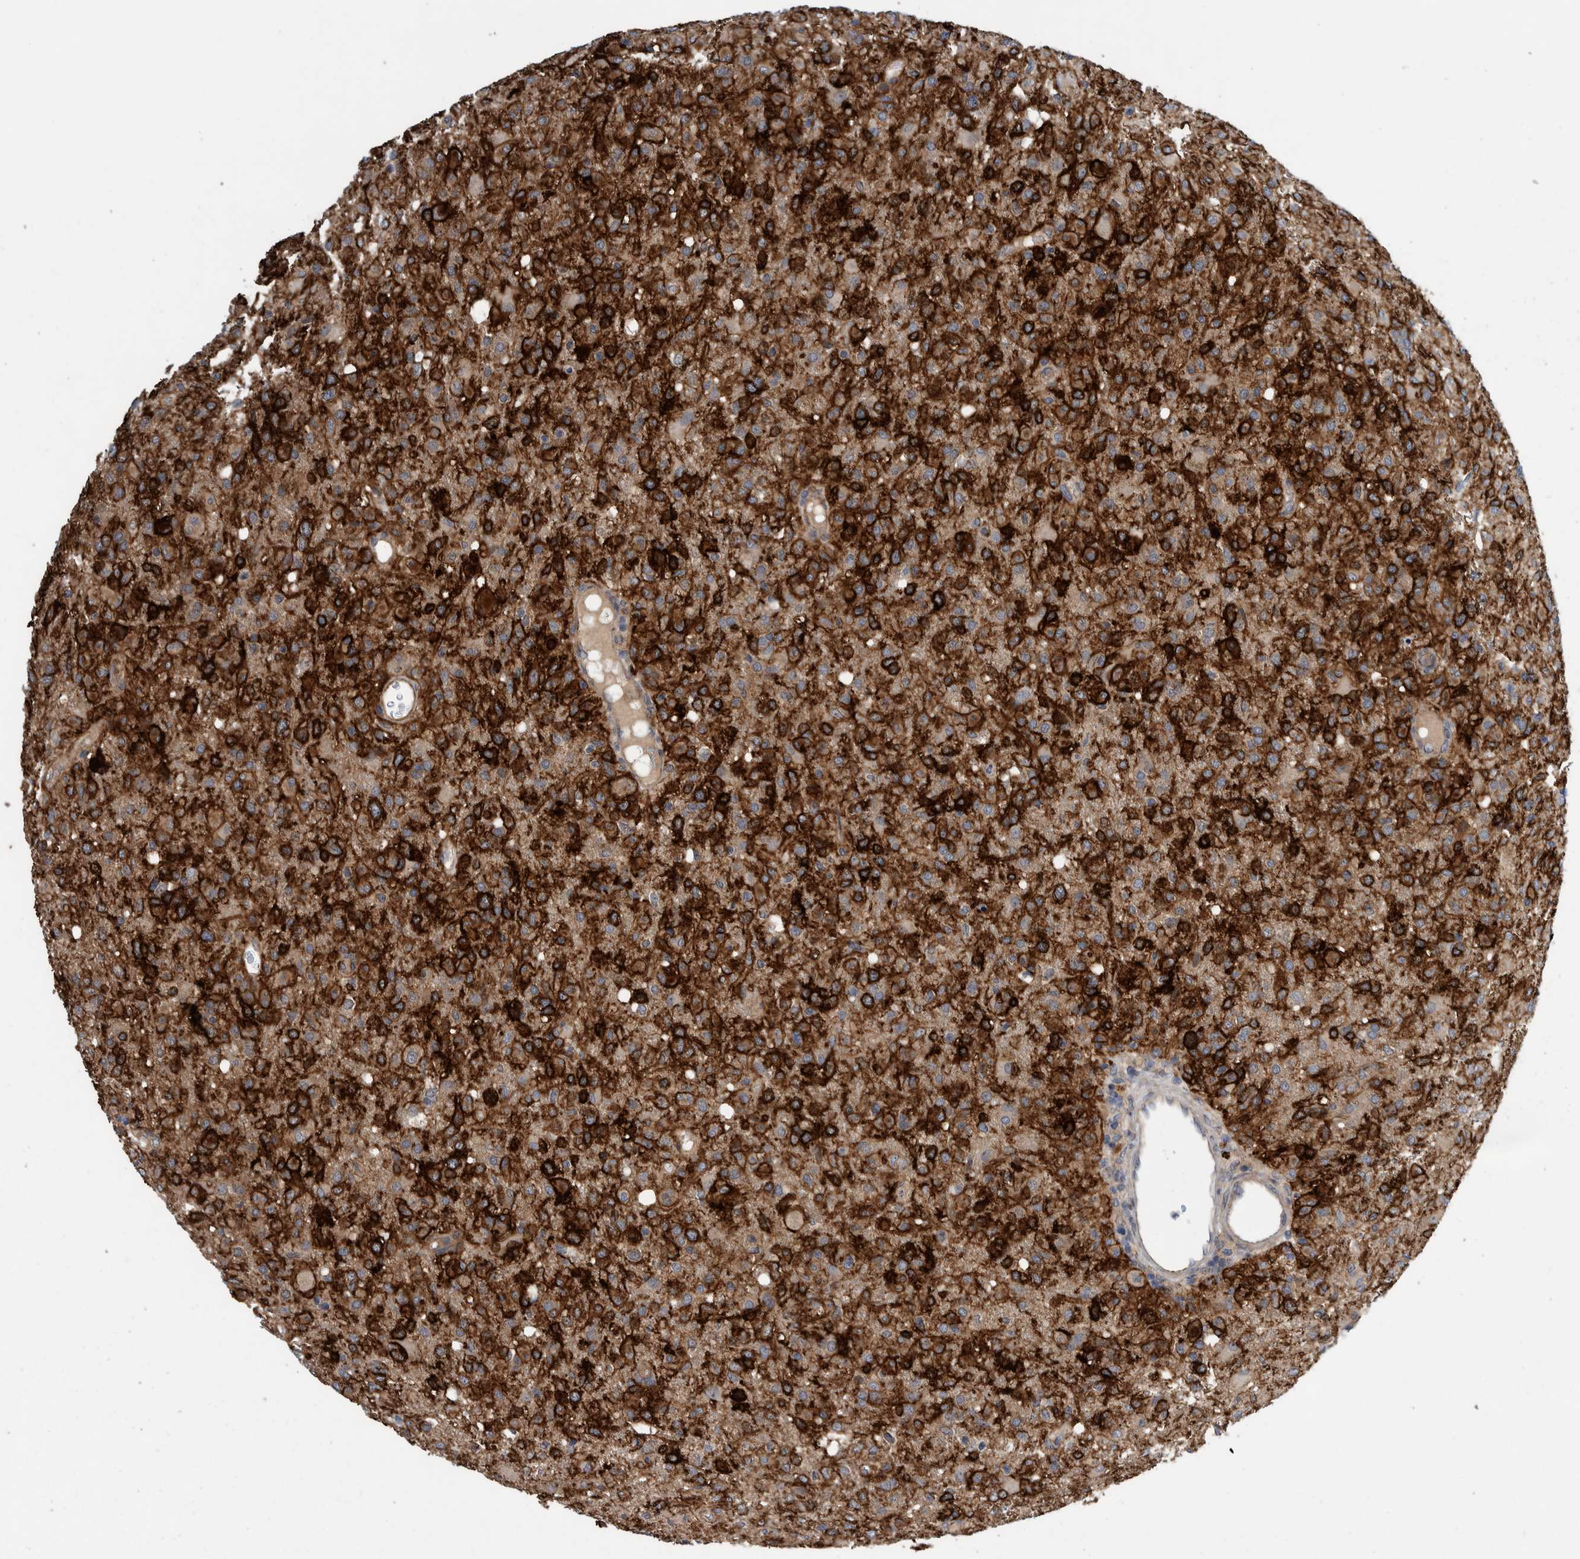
{"staining": {"intensity": "strong", "quantity": ">75%", "location": "cytoplasmic/membranous"}, "tissue": "glioma", "cell_type": "Tumor cells", "image_type": "cancer", "snomed": [{"axis": "morphology", "description": "Glioma, malignant, High grade"}, {"axis": "topography", "description": "Brain"}], "caption": "Glioma tissue demonstrates strong cytoplasmic/membranous expression in about >75% of tumor cells, visualized by immunohistochemistry.", "gene": "PIK3R6", "patient": {"sex": "female", "age": 57}}